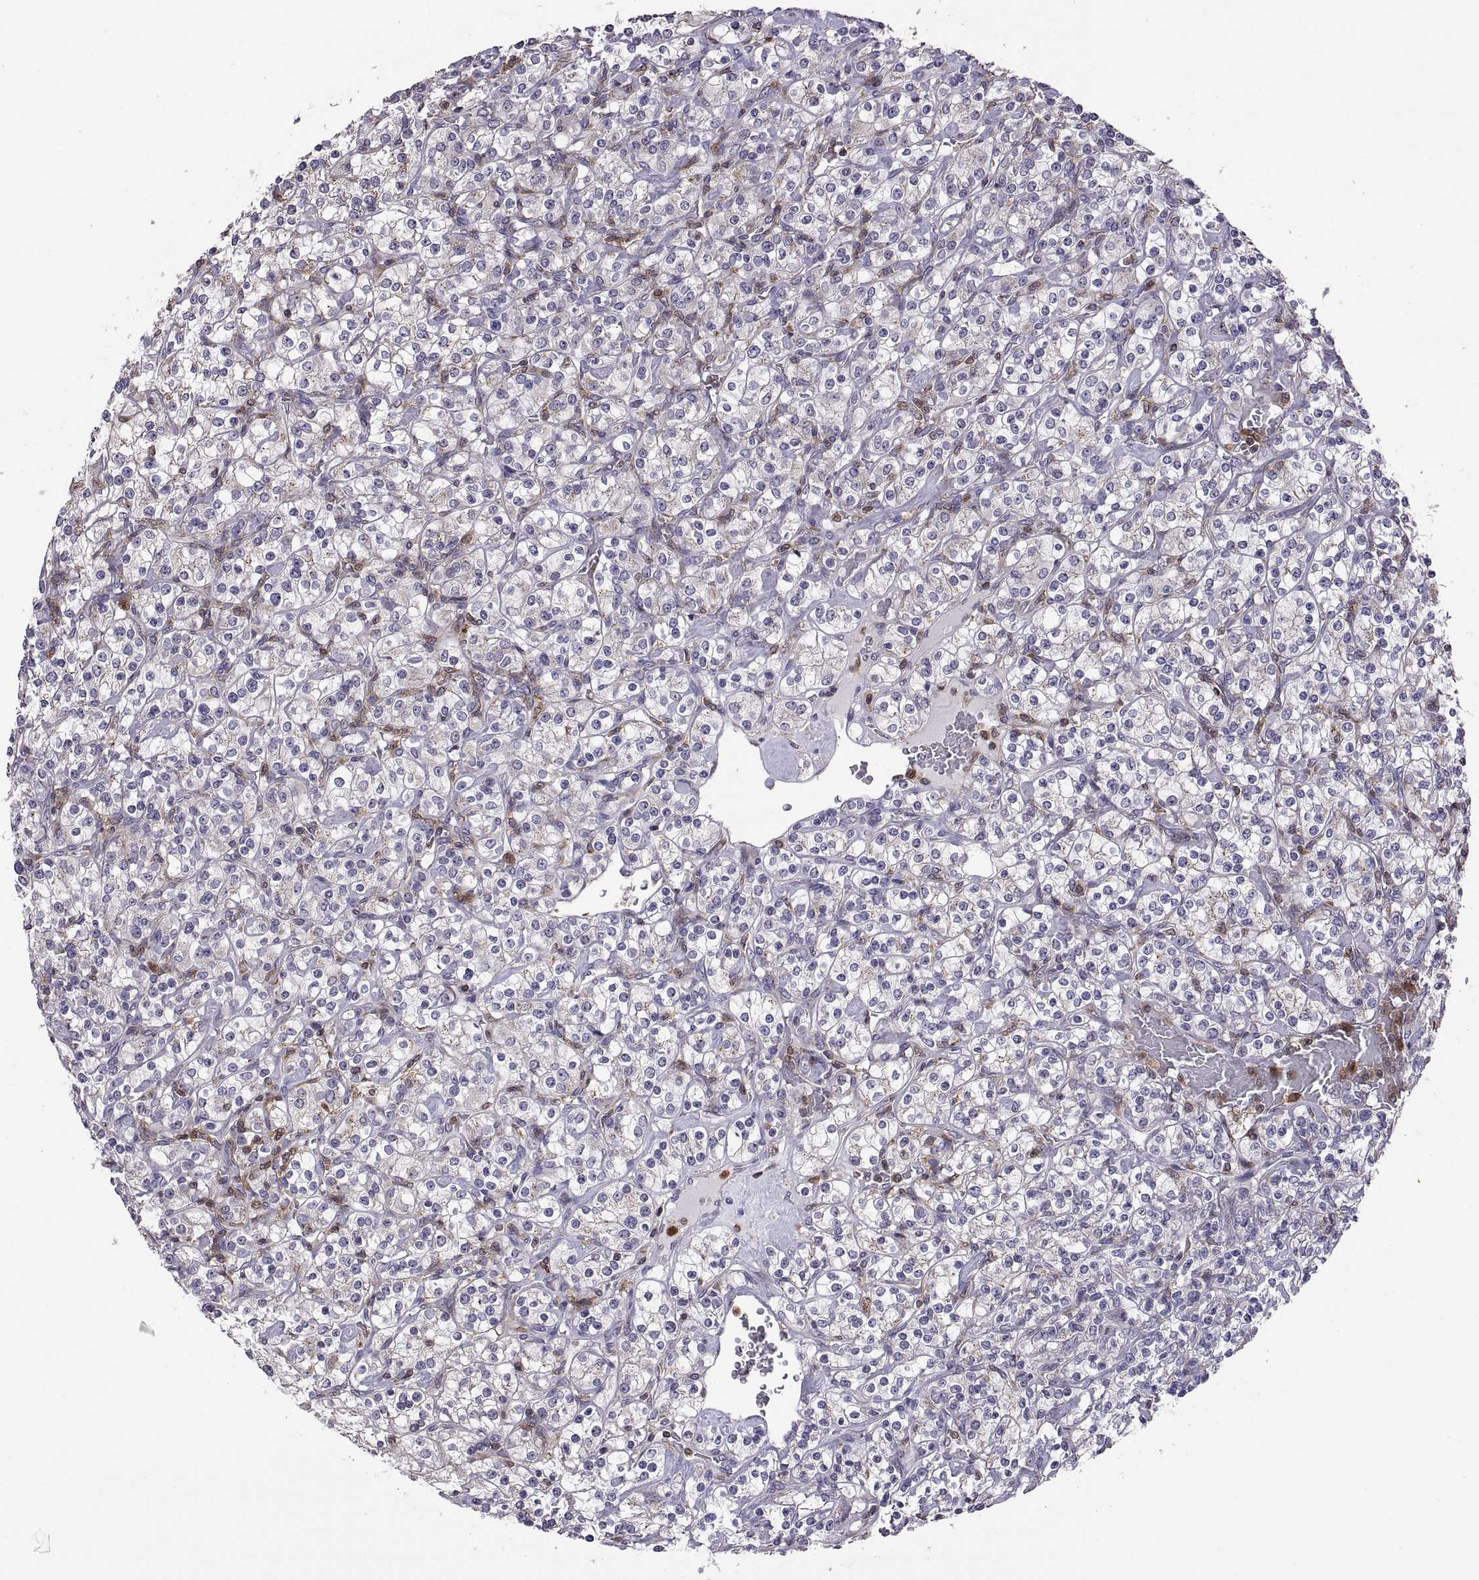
{"staining": {"intensity": "negative", "quantity": "none", "location": "none"}, "tissue": "renal cancer", "cell_type": "Tumor cells", "image_type": "cancer", "snomed": [{"axis": "morphology", "description": "Adenocarcinoma, NOS"}, {"axis": "topography", "description": "Kidney"}], "caption": "Immunohistochemistry of renal cancer displays no positivity in tumor cells.", "gene": "ACAP1", "patient": {"sex": "male", "age": 77}}